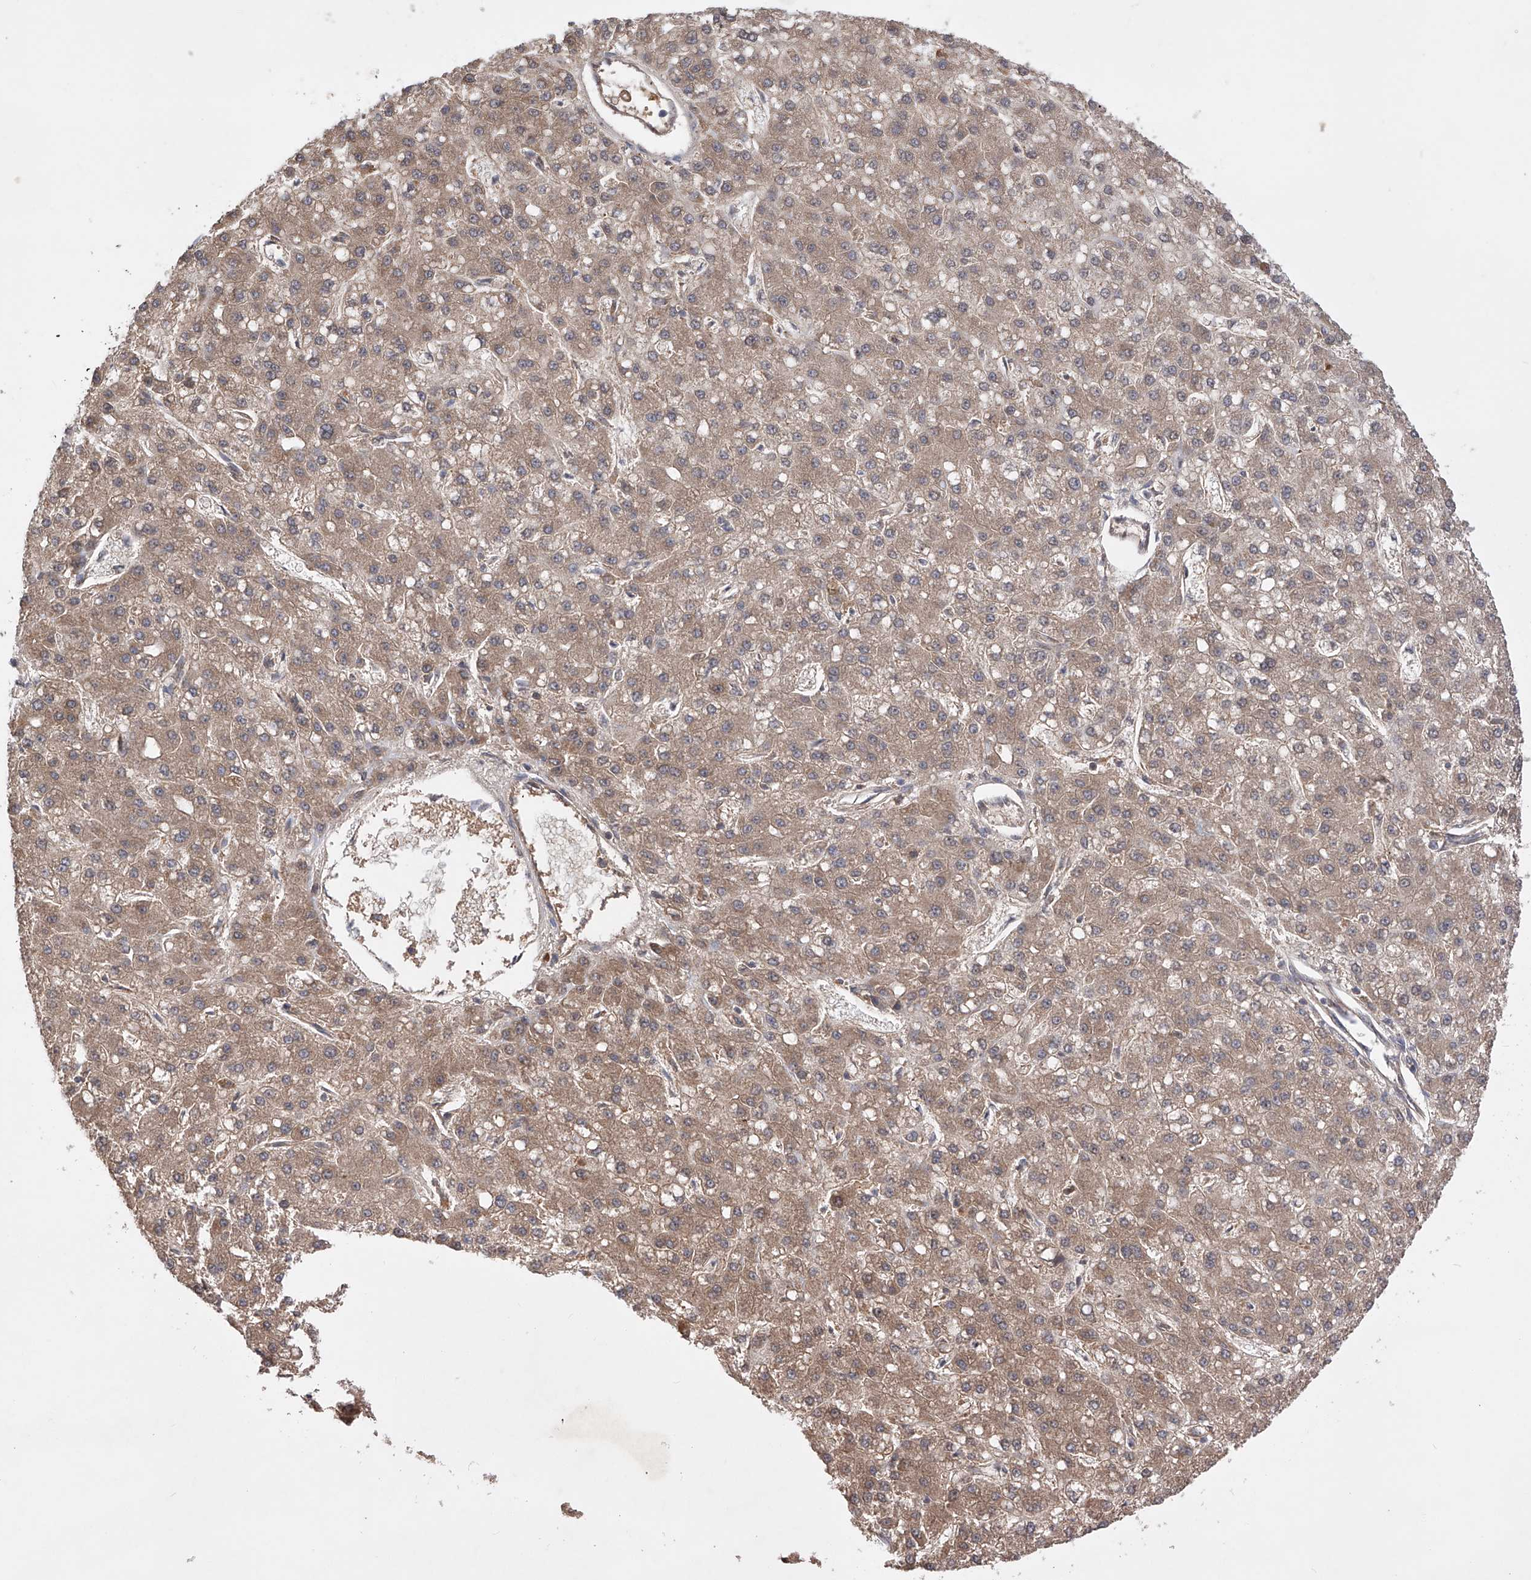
{"staining": {"intensity": "moderate", "quantity": ">75%", "location": "cytoplasmic/membranous"}, "tissue": "liver cancer", "cell_type": "Tumor cells", "image_type": "cancer", "snomed": [{"axis": "morphology", "description": "Carcinoma, Hepatocellular, NOS"}, {"axis": "topography", "description": "Liver"}], "caption": "A brown stain highlights moderate cytoplasmic/membranous staining of a protein in human hepatocellular carcinoma (liver) tumor cells.", "gene": "SDHAF4", "patient": {"sex": "male", "age": 67}}